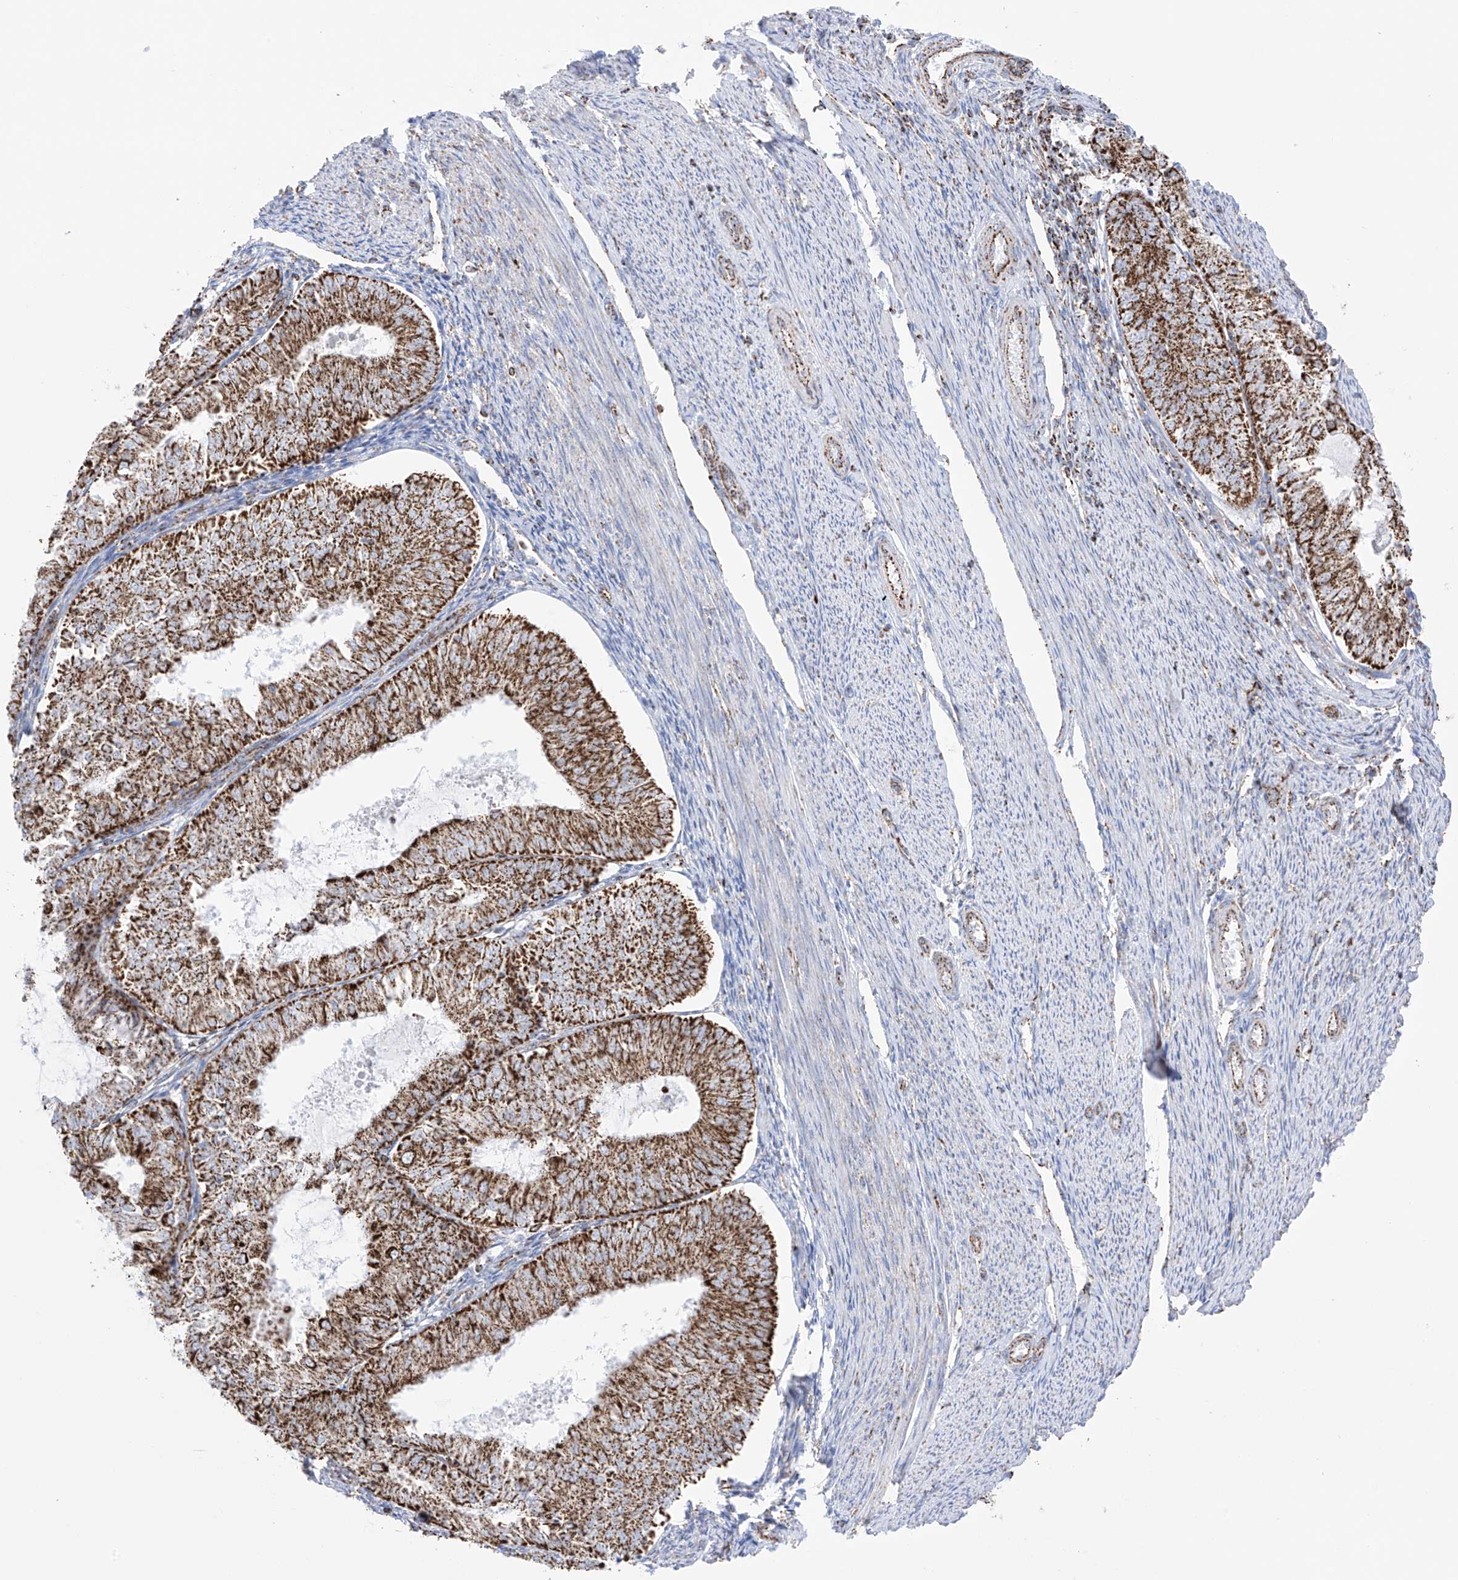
{"staining": {"intensity": "strong", "quantity": ">75%", "location": "cytoplasmic/membranous"}, "tissue": "endometrial cancer", "cell_type": "Tumor cells", "image_type": "cancer", "snomed": [{"axis": "morphology", "description": "Adenocarcinoma, NOS"}, {"axis": "topography", "description": "Endometrium"}], "caption": "IHC micrograph of neoplastic tissue: human endometrial adenocarcinoma stained using immunohistochemistry (IHC) shows high levels of strong protein expression localized specifically in the cytoplasmic/membranous of tumor cells, appearing as a cytoplasmic/membranous brown color.", "gene": "XKR3", "patient": {"sex": "female", "age": 57}}